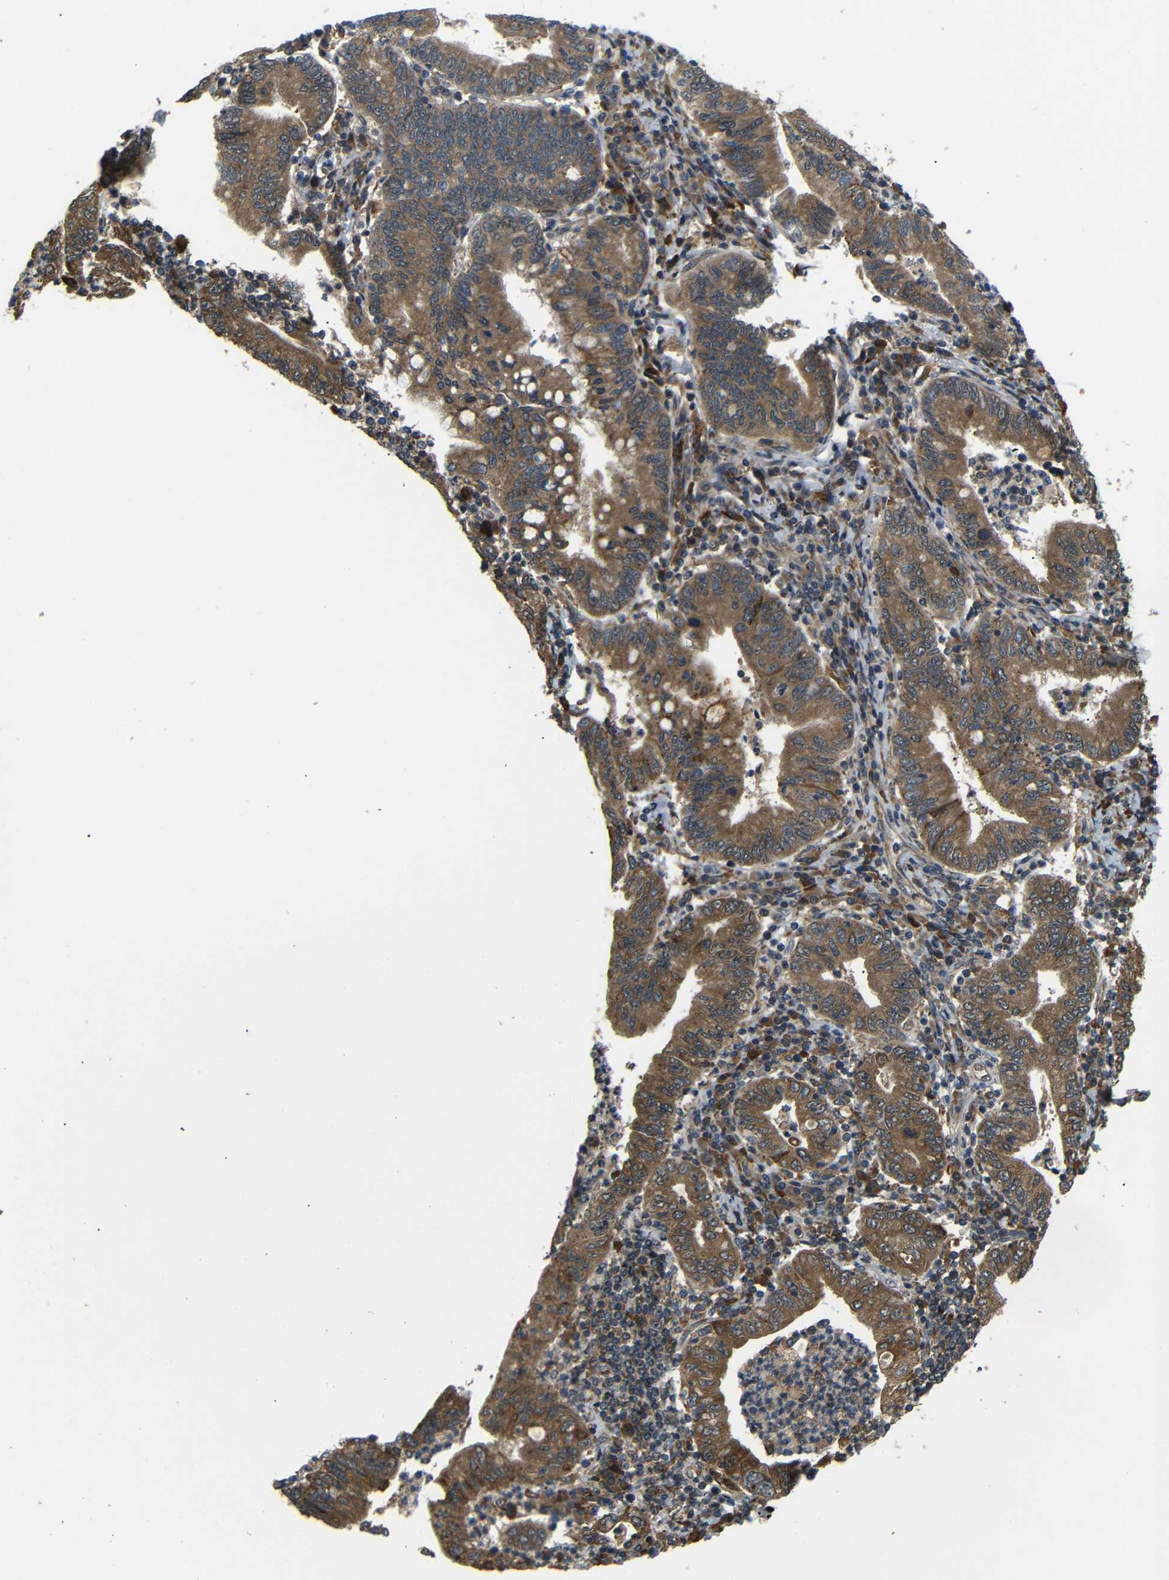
{"staining": {"intensity": "moderate", "quantity": ">75%", "location": "cytoplasmic/membranous"}, "tissue": "stomach cancer", "cell_type": "Tumor cells", "image_type": "cancer", "snomed": [{"axis": "morphology", "description": "Normal tissue, NOS"}, {"axis": "morphology", "description": "Adenocarcinoma, NOS"}, {"axis": "topography", "description": "Esophagus"}, {"axis": "topography", "description": "Stomach, upper"}, {"axis": "topography", "description": "Peripheral nerve tissue"}], "caption": "Immunohistochemistry (IHC) (DAB) staining of human stomach adenocarcinoma demonstrates moderate cytoplasmic/membranous protein positivity in approximately >75% of tumor cells.", "gene": "EPHB2", "patient": {"sex": "male", "age": 62}}